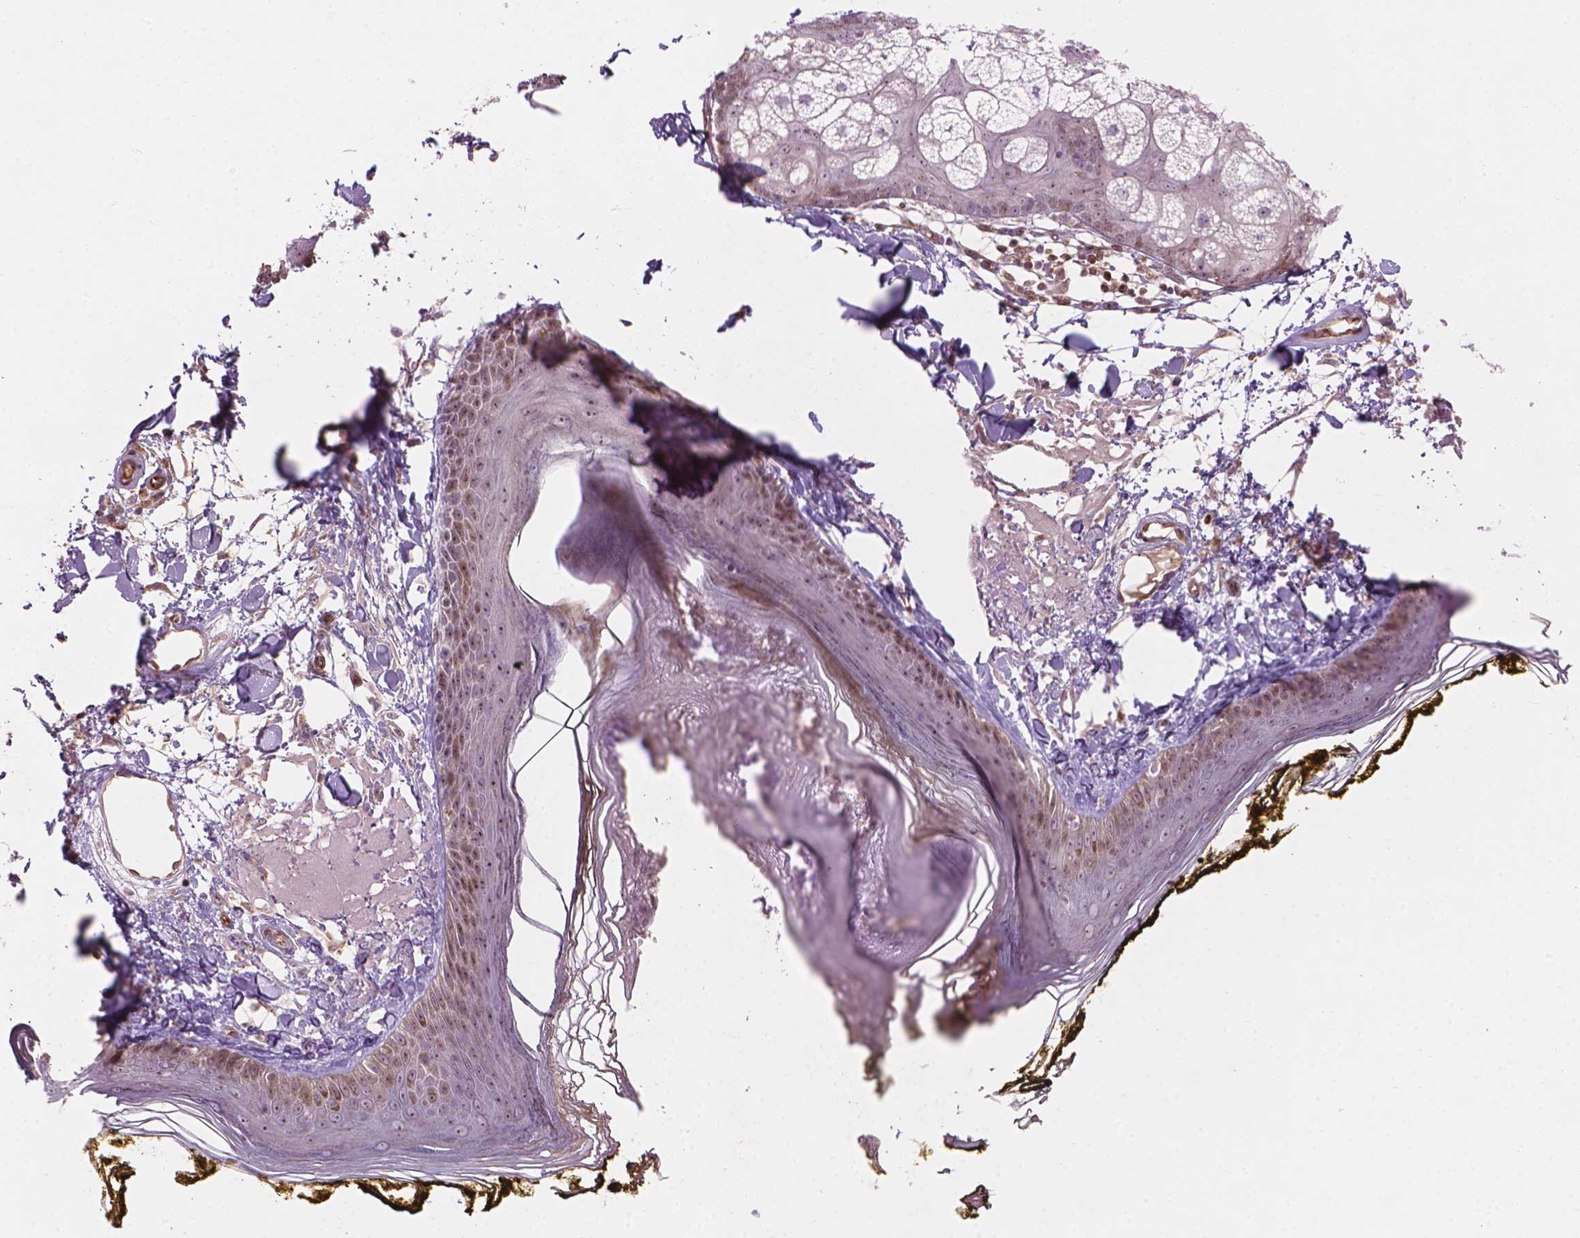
{"staining": {"intensity": "moderate", "quantity": ">75%", "location": "cytoplasmic/membranous,nuclear"}, "tissue": "skin", "cell_type": "Fibroblasts", "image_type": "normal", "snomed": [{"axis": "morphology", "description": "Normal tissue, NOS"}, {"axis": "topography", "description": "Skin"}], "caption": "Immunohistochemical staining of benign skin displays moderate cytoplasmic/membranous,nuclear protein positivity in about >75% of fibroblasts. The staining is performed using DAB brown chromogen to label protein expression. The nuclei are counter-stained blue using hematoxylin.", "gene": "SMC2", "patient": {"sex": "male", "age": 76}}